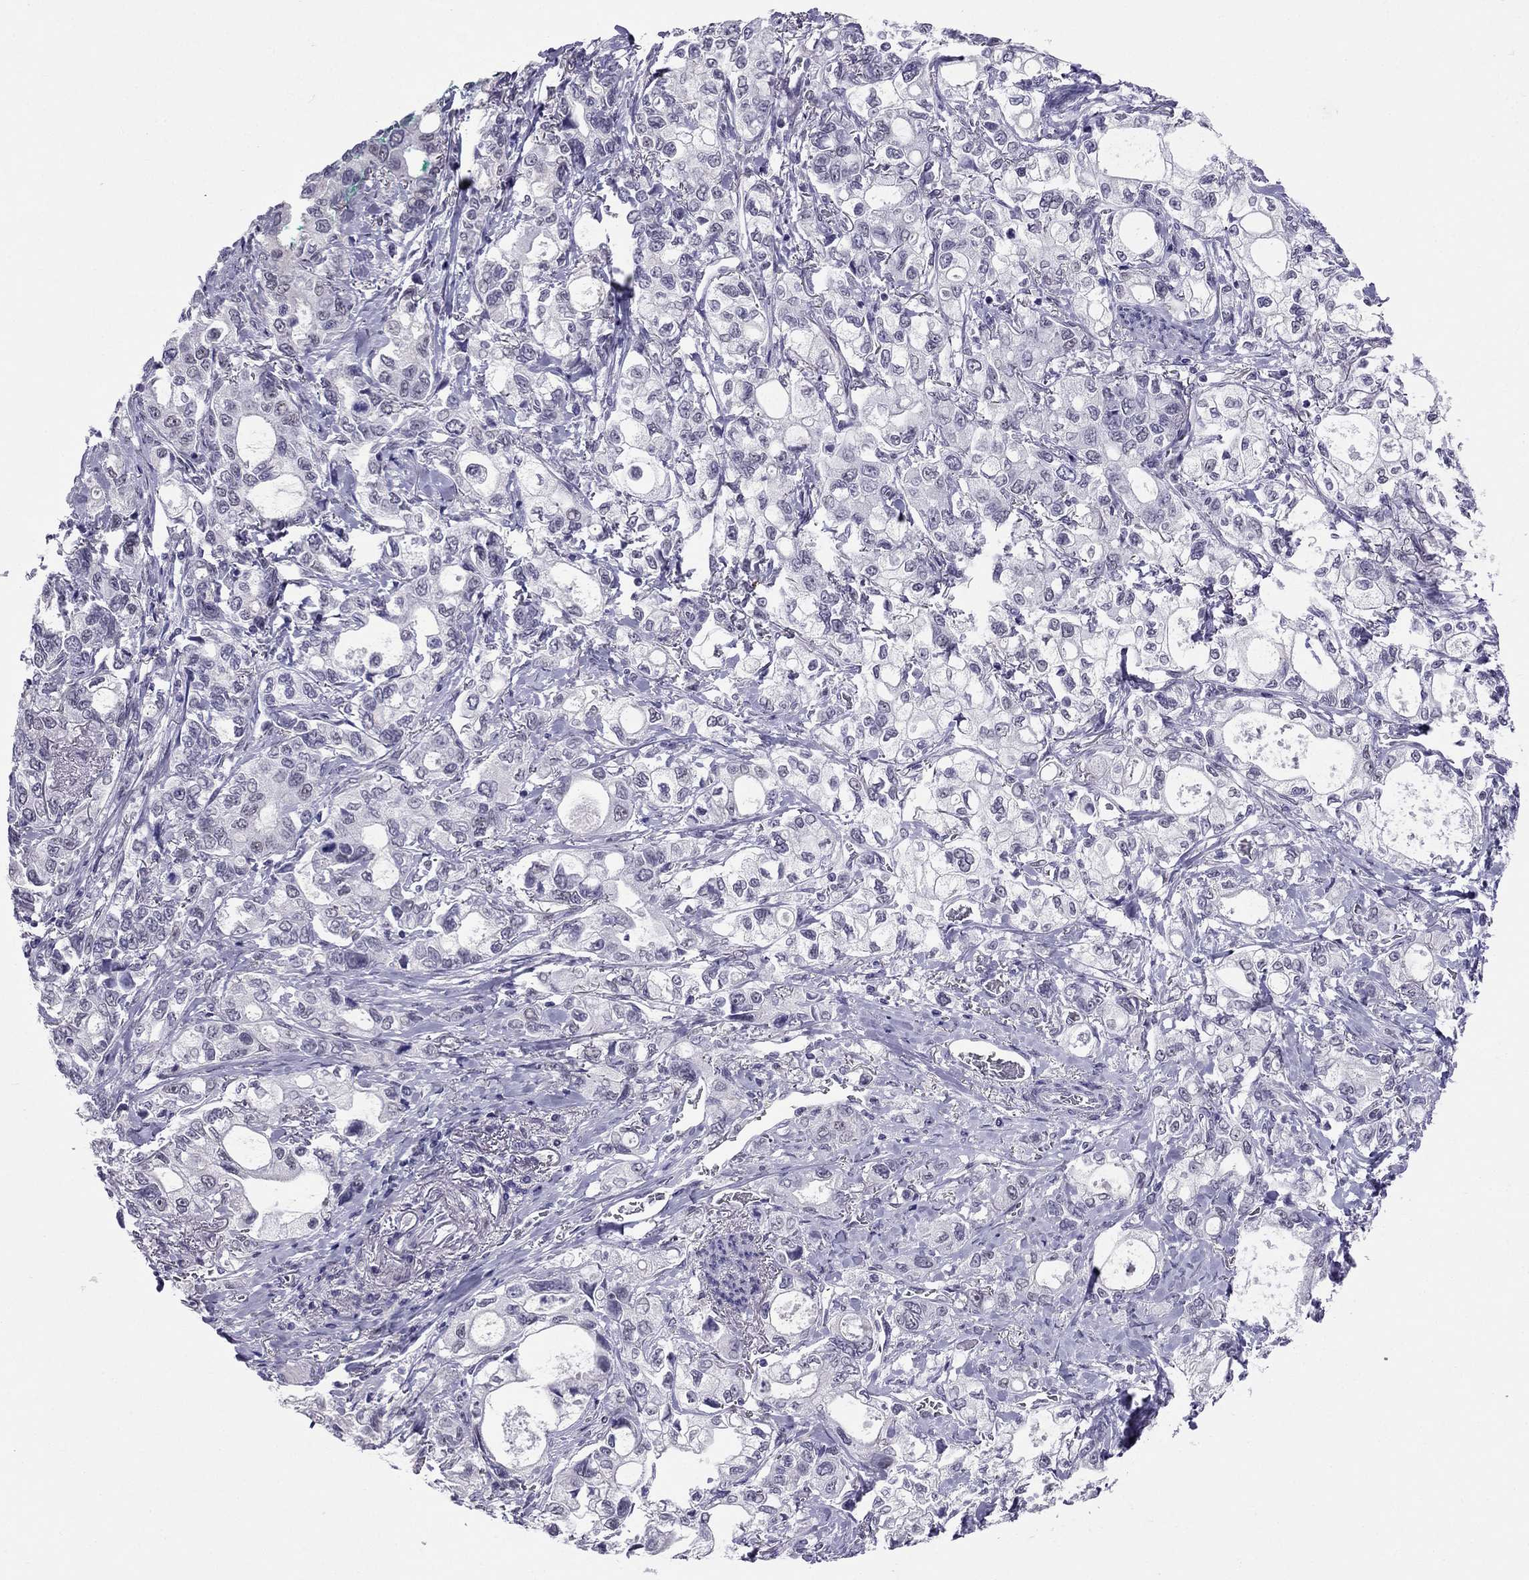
{"staining": {"intensity": "negative", "quantity": "none", "location": "none"}, "tissue": "stomach cancer", "cell_type": "Tumor cells", "image_type": "cancer", "snomed": [{"axis": "morphology", "description": "Adenocarcinoma, NOS"}, {"axis": "topography", "description": "Stomach"}], "caption": "Tumor cells show no significant protein staining in stomach cancer (adenocarcinoma).", "gene": "CROCC2", "patient": {"sex": "male", "age": 63}}